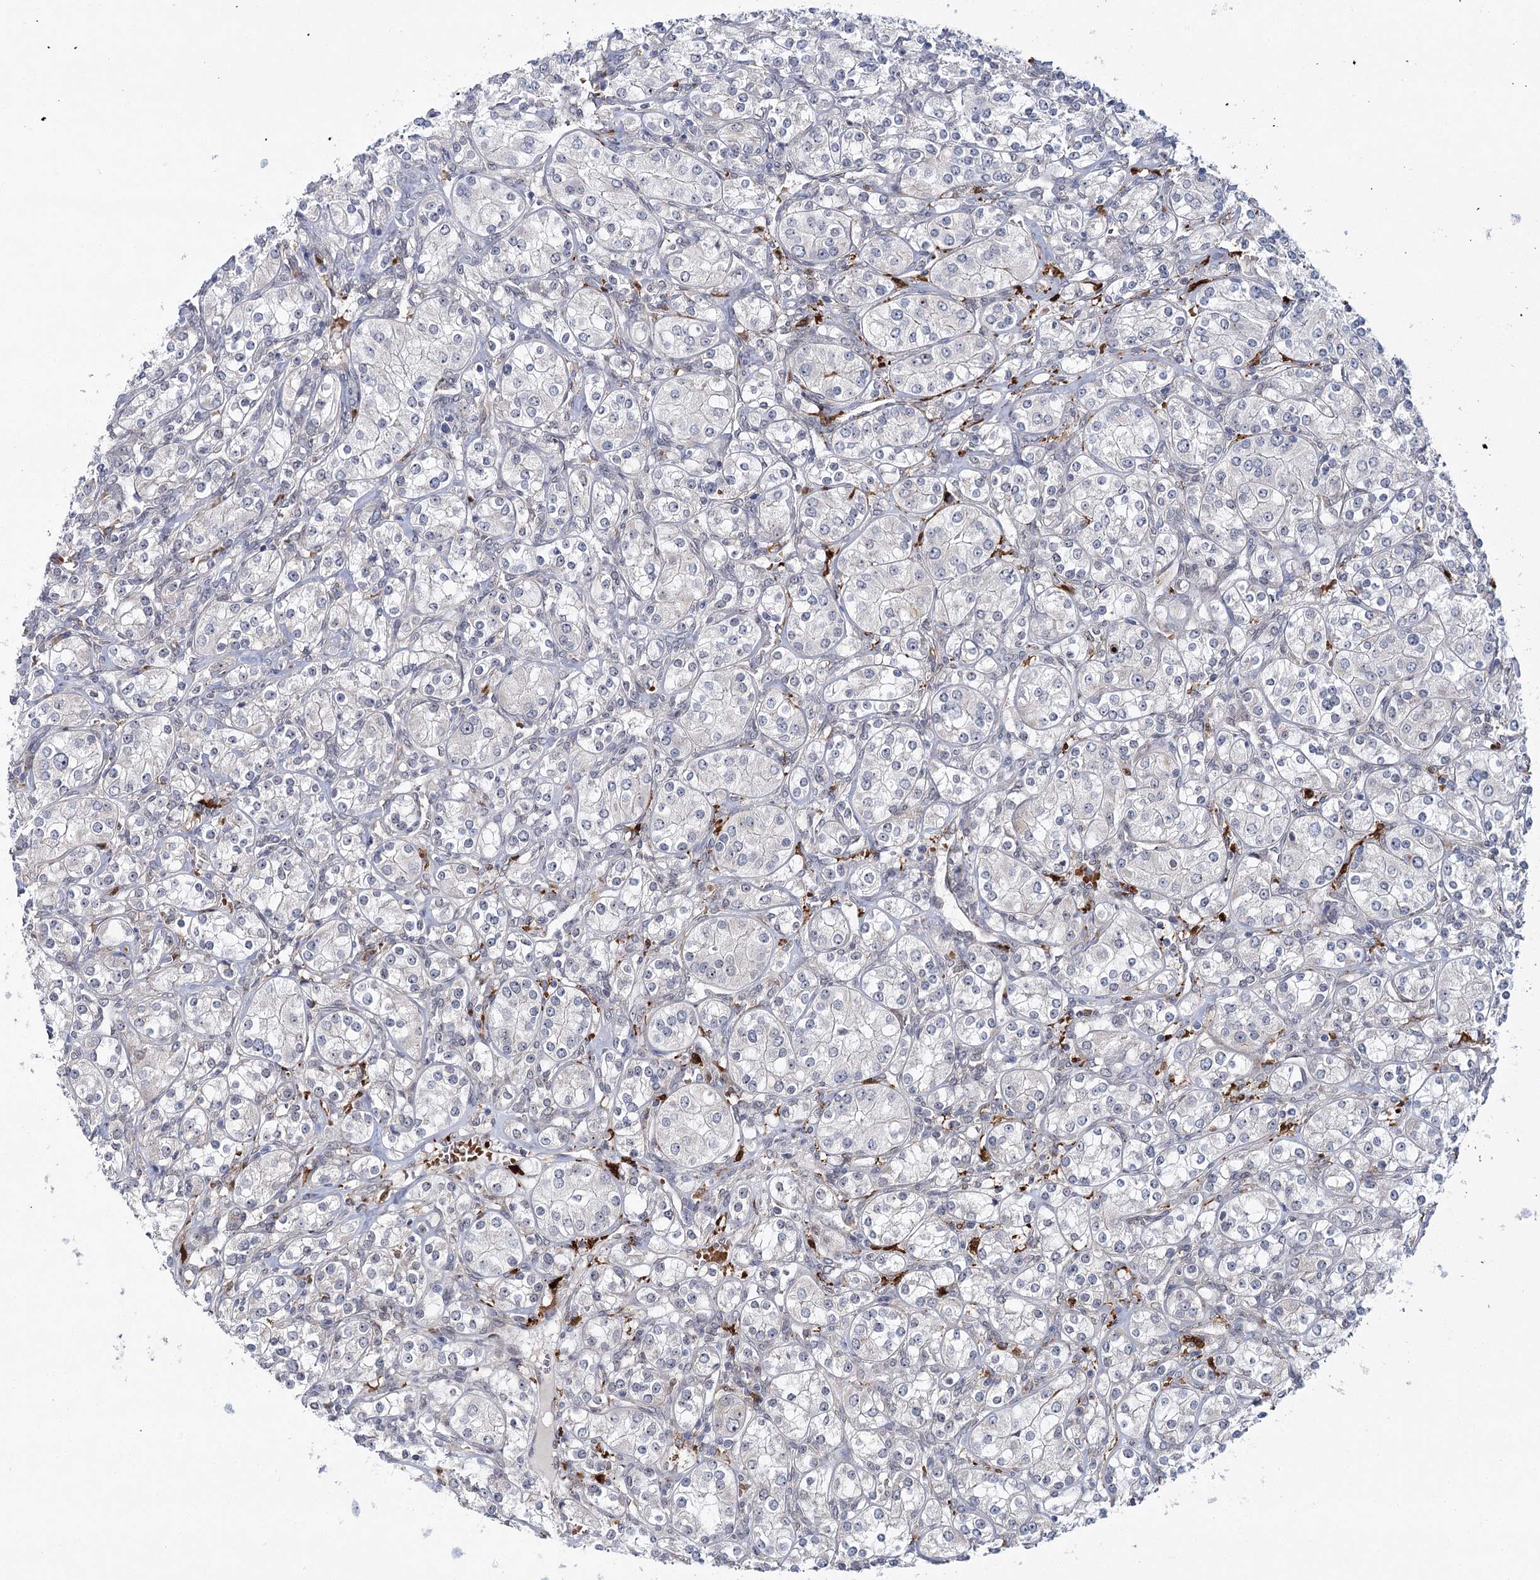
{"staining": {"intensity": "negative", "quantity": "none", "location": "none"}, "tissue": "renal cancer", "cell_type": "Tumor cells", "image_type": "cancer", "snomed": [{"axis": "morphology", "description": "Adenocarcinoma, NOS"}, {"axis": "topography", "description": "Kidney"}], "caption": "Protein analysis of renal cancer (adenocarcinoma) reveals no significant staining in tumor cells.", "gene": "WDR36", "patient": {"sex": "male", "age": 77}}